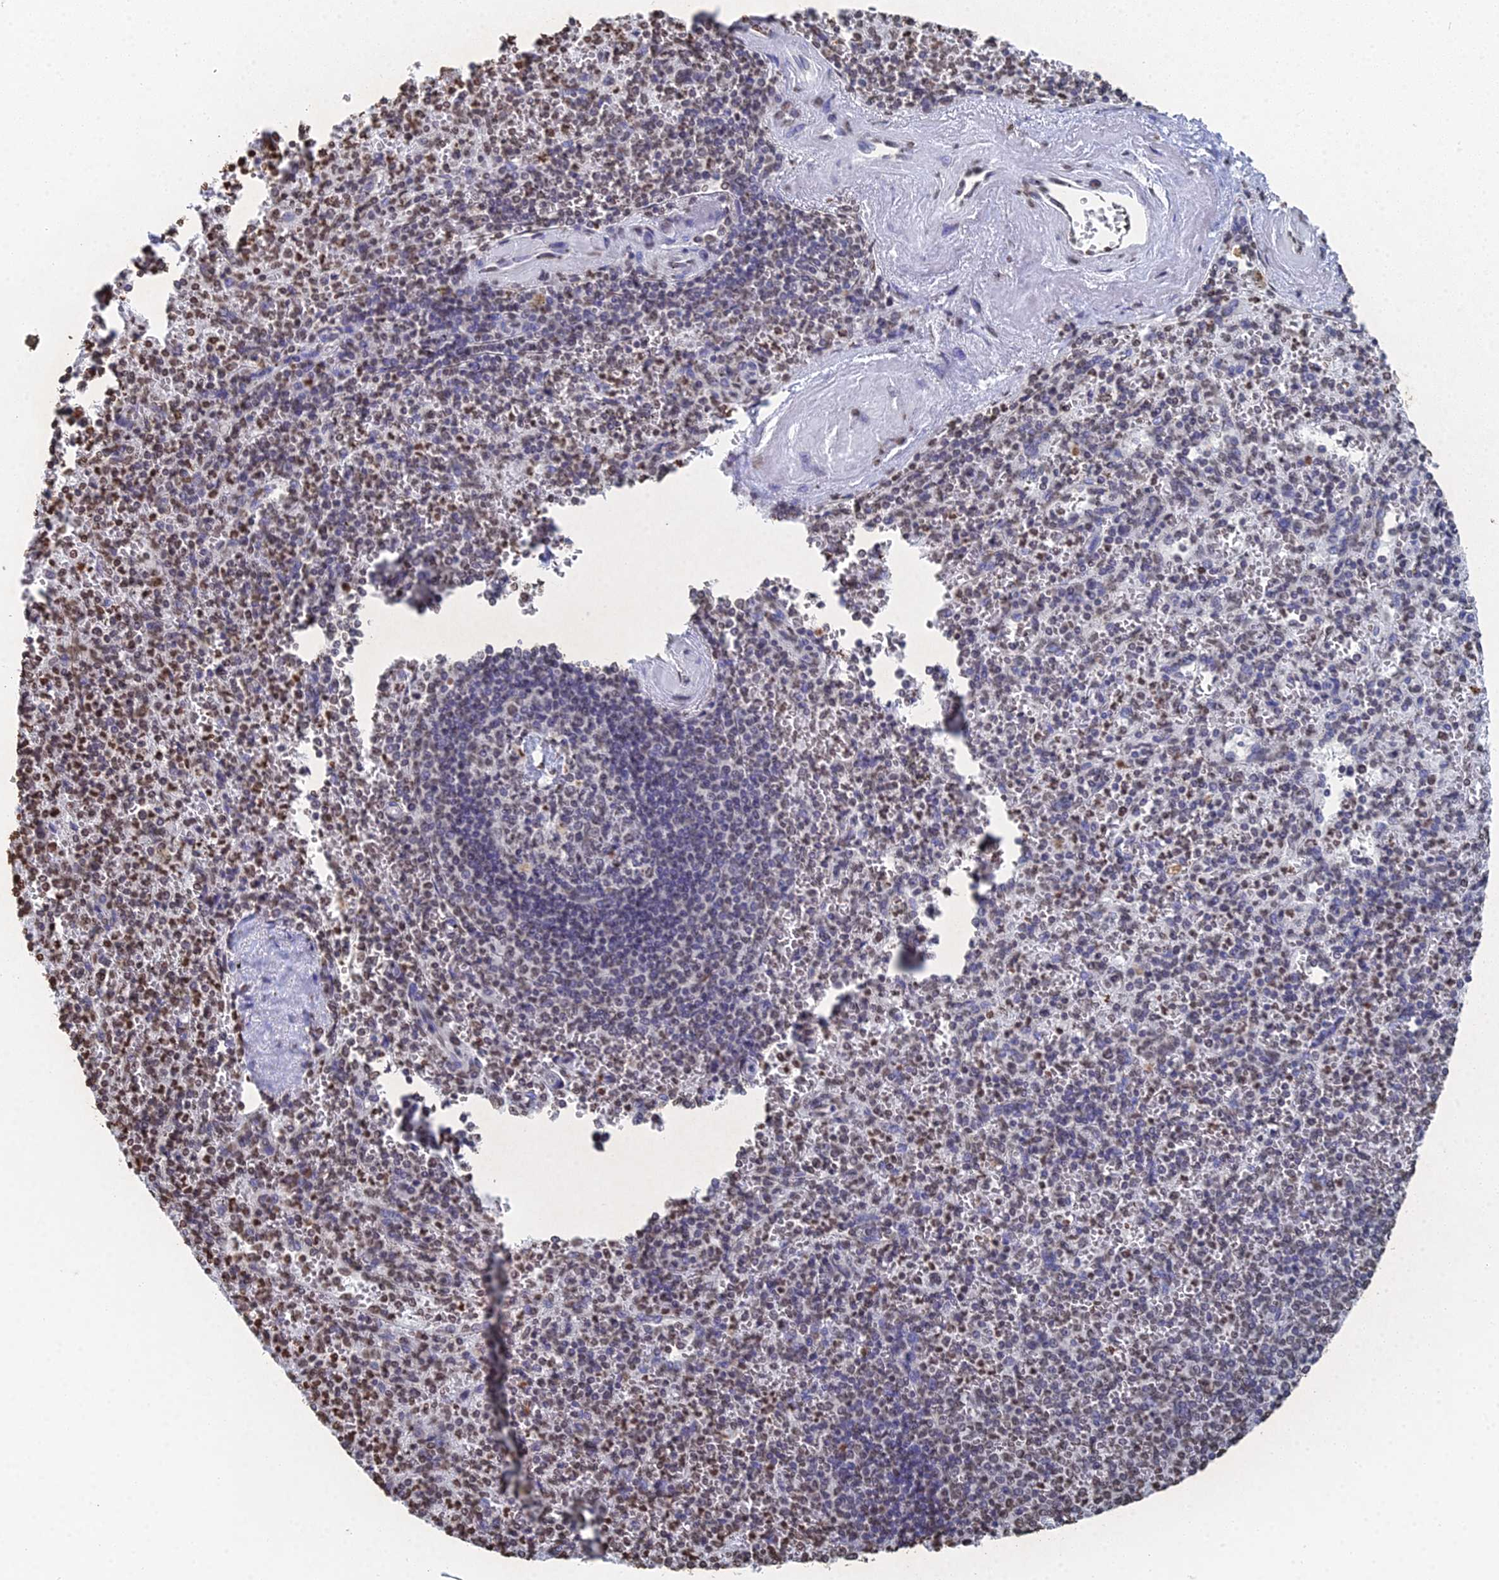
{"staining": {"intensity": "moderate", "quantity": "25%-75%", "location": "nuclear"}, "tissue": "spleen", "cell_type": "Cells in red pulp", "image_type": "normal", "snomed": [{"axis": "morphology", "description": "Normal tissue, NOS"}, {"axis": "morphology", "description": "Degeneration, NOS"}, {"axis": "topography", "description": "Spleen"}], "caption": "Cells in red pulp exhibit medium levels of moderate nuclear positivity in about 25%-75% of cells in normal spleen.", "gene": "GBP3", "patient": {"sex": "male", "age": 56}}